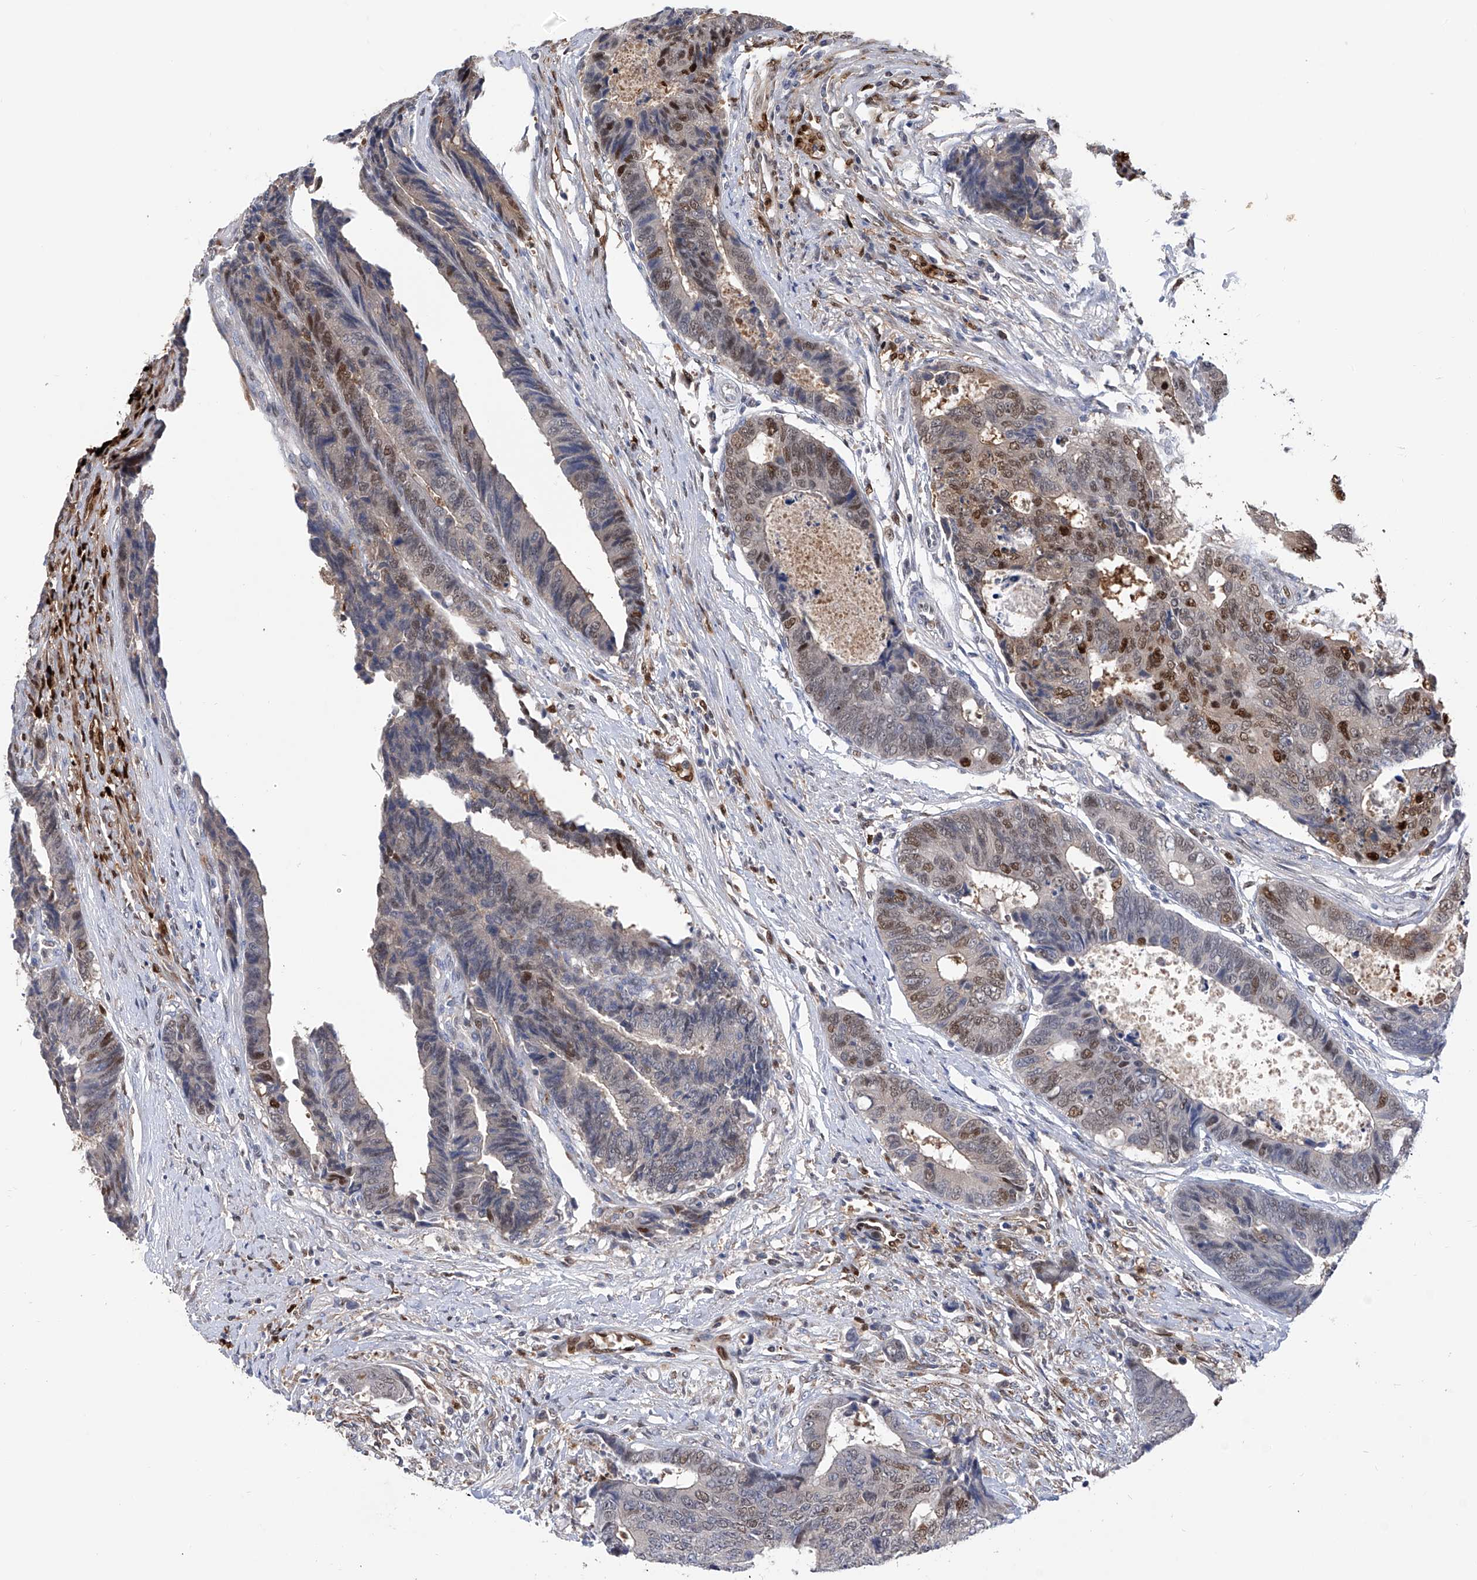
{"staining": {"intensity": "moderate", "quantity": "<25%", "location": "nuclear"}, "tissue": "colorectal cancer", "cell_type": "Tumor cells", "image_type": "cancer", "snomed": [{"axis": "morphology", "description": "Adenocarcinoma, NOS"}, {"axis": "topography", "description": "Rectum"}], "caption": "Tumor cells demonstrate low levels of moderate nuclear positivity in about <25% of cells in colorectal cancer.", "gene": "PHF20", "patient": {"sex": "male", "age": 84}}